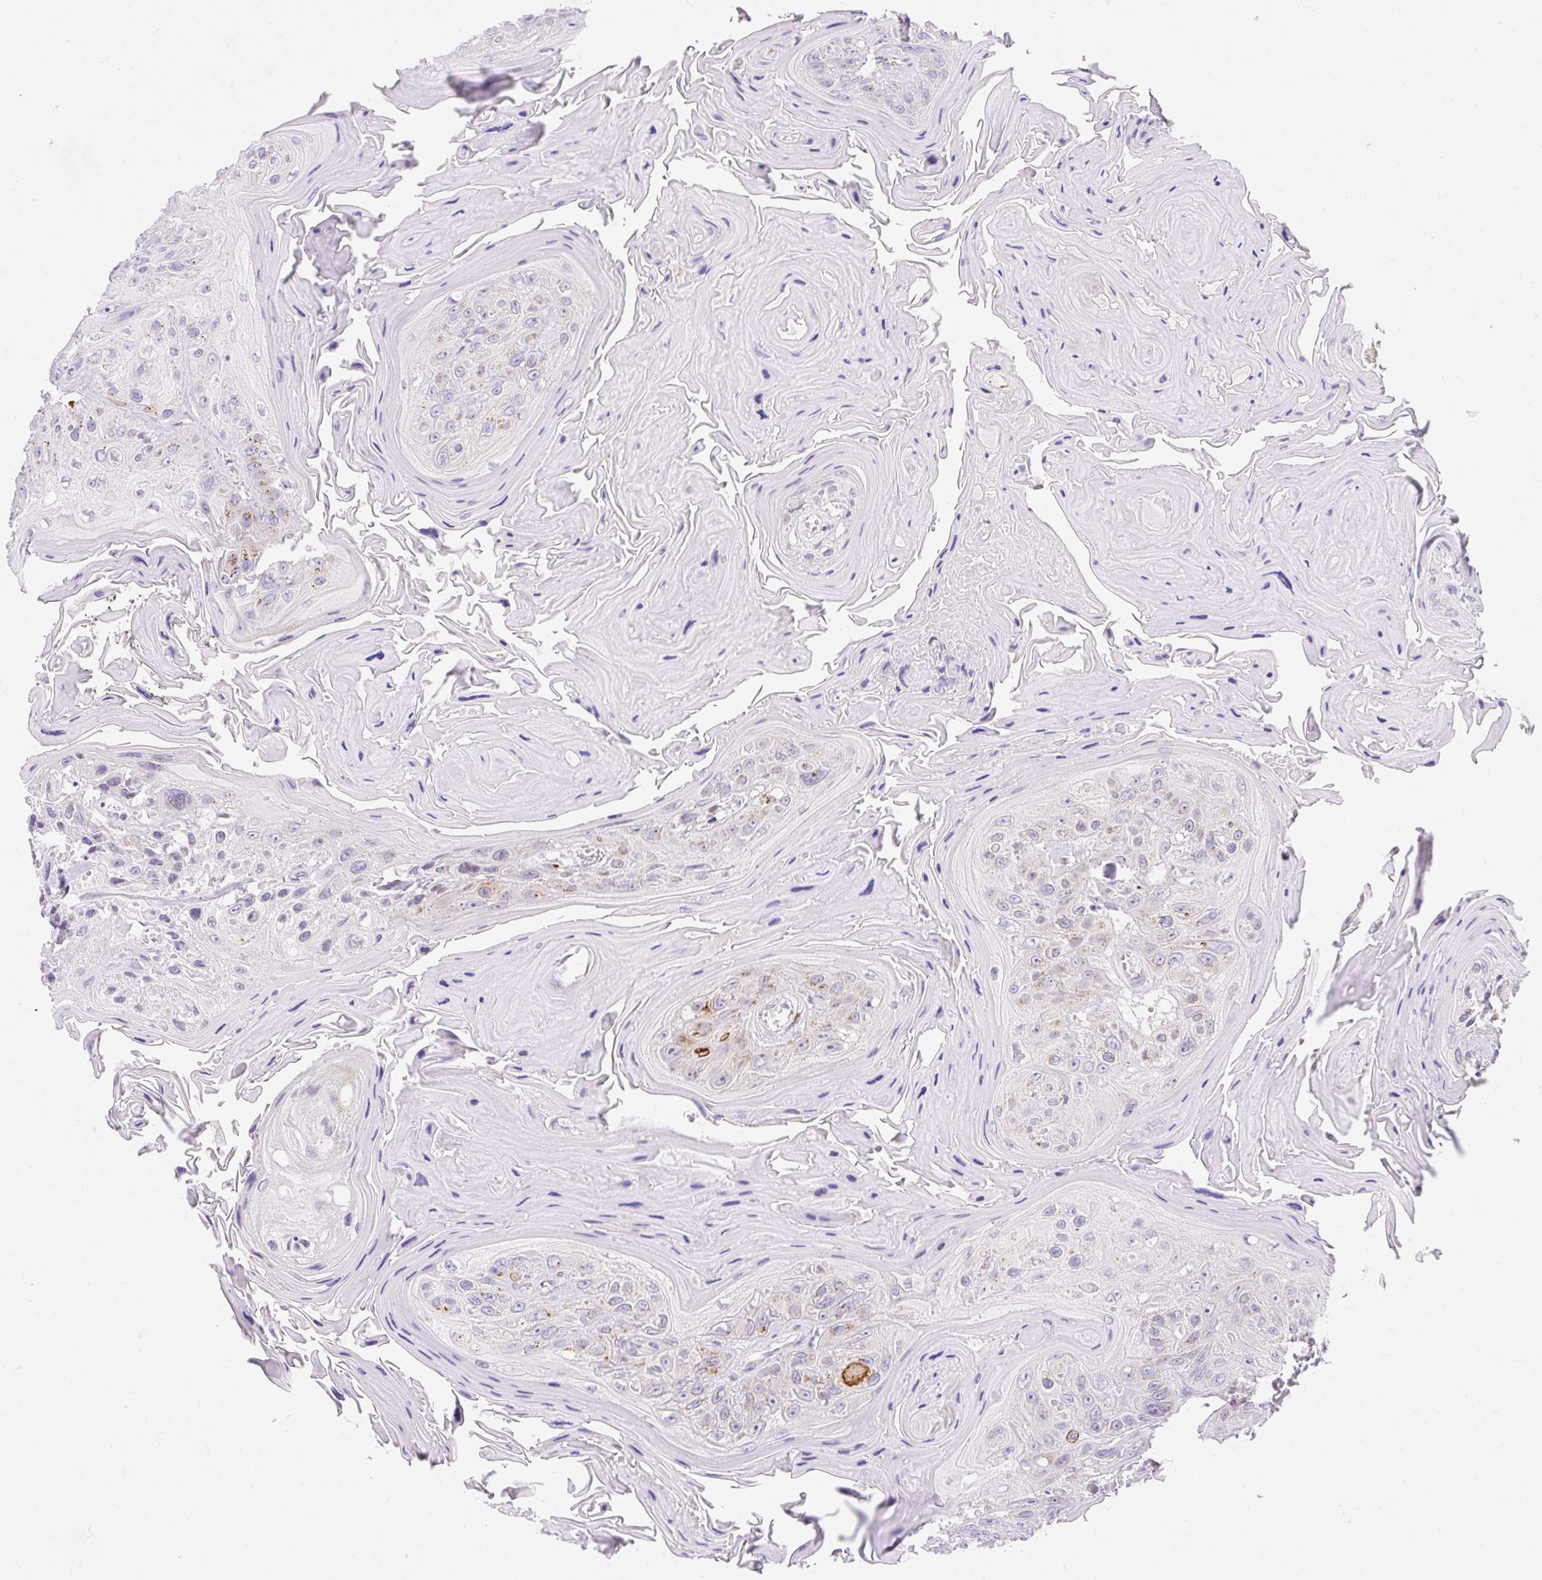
{"staining": {"intensity": "weak", "quantity": "25%-75%", "location": "cytoplasmic/membranous"}, "tissue": "head and neck cancer", "cell_type": "Tumor cells", "image_type": "cancer", "snomed": [{"axis": "morphology", "description": "Squamous cell carcinoma, NOS"}, {"axis": "topography", "description": "Head-Neck"}], "caption": "A histopathology image of squamous cell carcinoma (head and neck) stained for a protein displays weak cytoplasmic/membranous brown staining in tumor cells. The staining is performed using DAB brown chromogen to label protein expression. The nuclei are counter-stained blue using hematoxylin.", "gene": "GOLGA8A", "patient": {"sex": "female", "age": 59}}